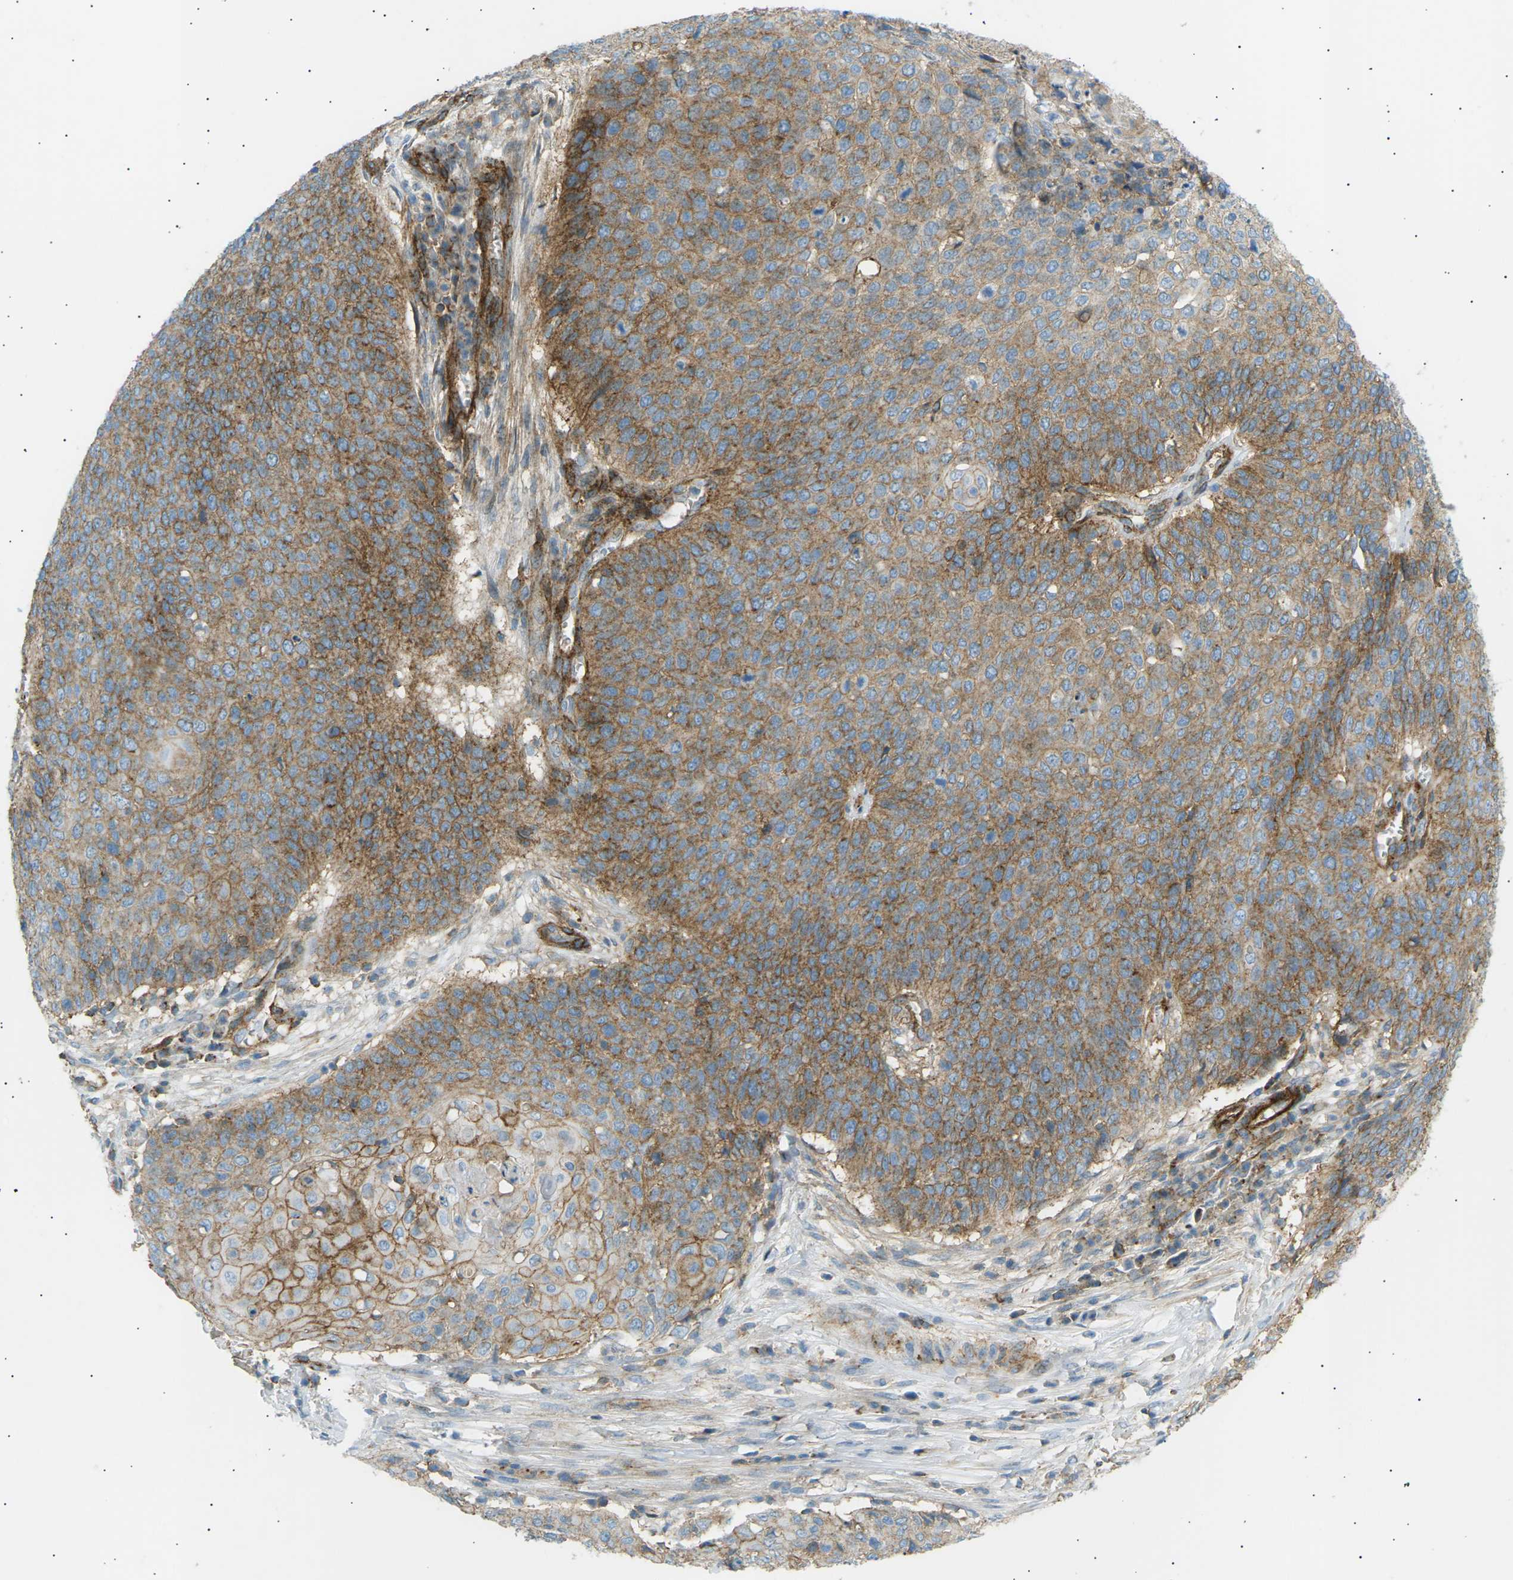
{"staining": {"intensity": "moderate", "quantity": "25%-75%", "location": "cytoplasmic/membranous"}, "tissue": "cervical cancer", "cell_type": "Tumor cells", "image_type": "cancer", "snomed": [{"axis": "morphology", "description": "Squamous cell carcinoma, NOS"}, {"axis": "topography", "description": "Cervix"}], "caption": "Immunohistochemistry of cervical cancer (squamous cell carcinoma) displays medium levels of moderate cytoplasmic/membranous expression in approximately 25%-75% of tumor cells.", "gene": "ATP2B4", "patient": {"sex": "female", "age": 39}}